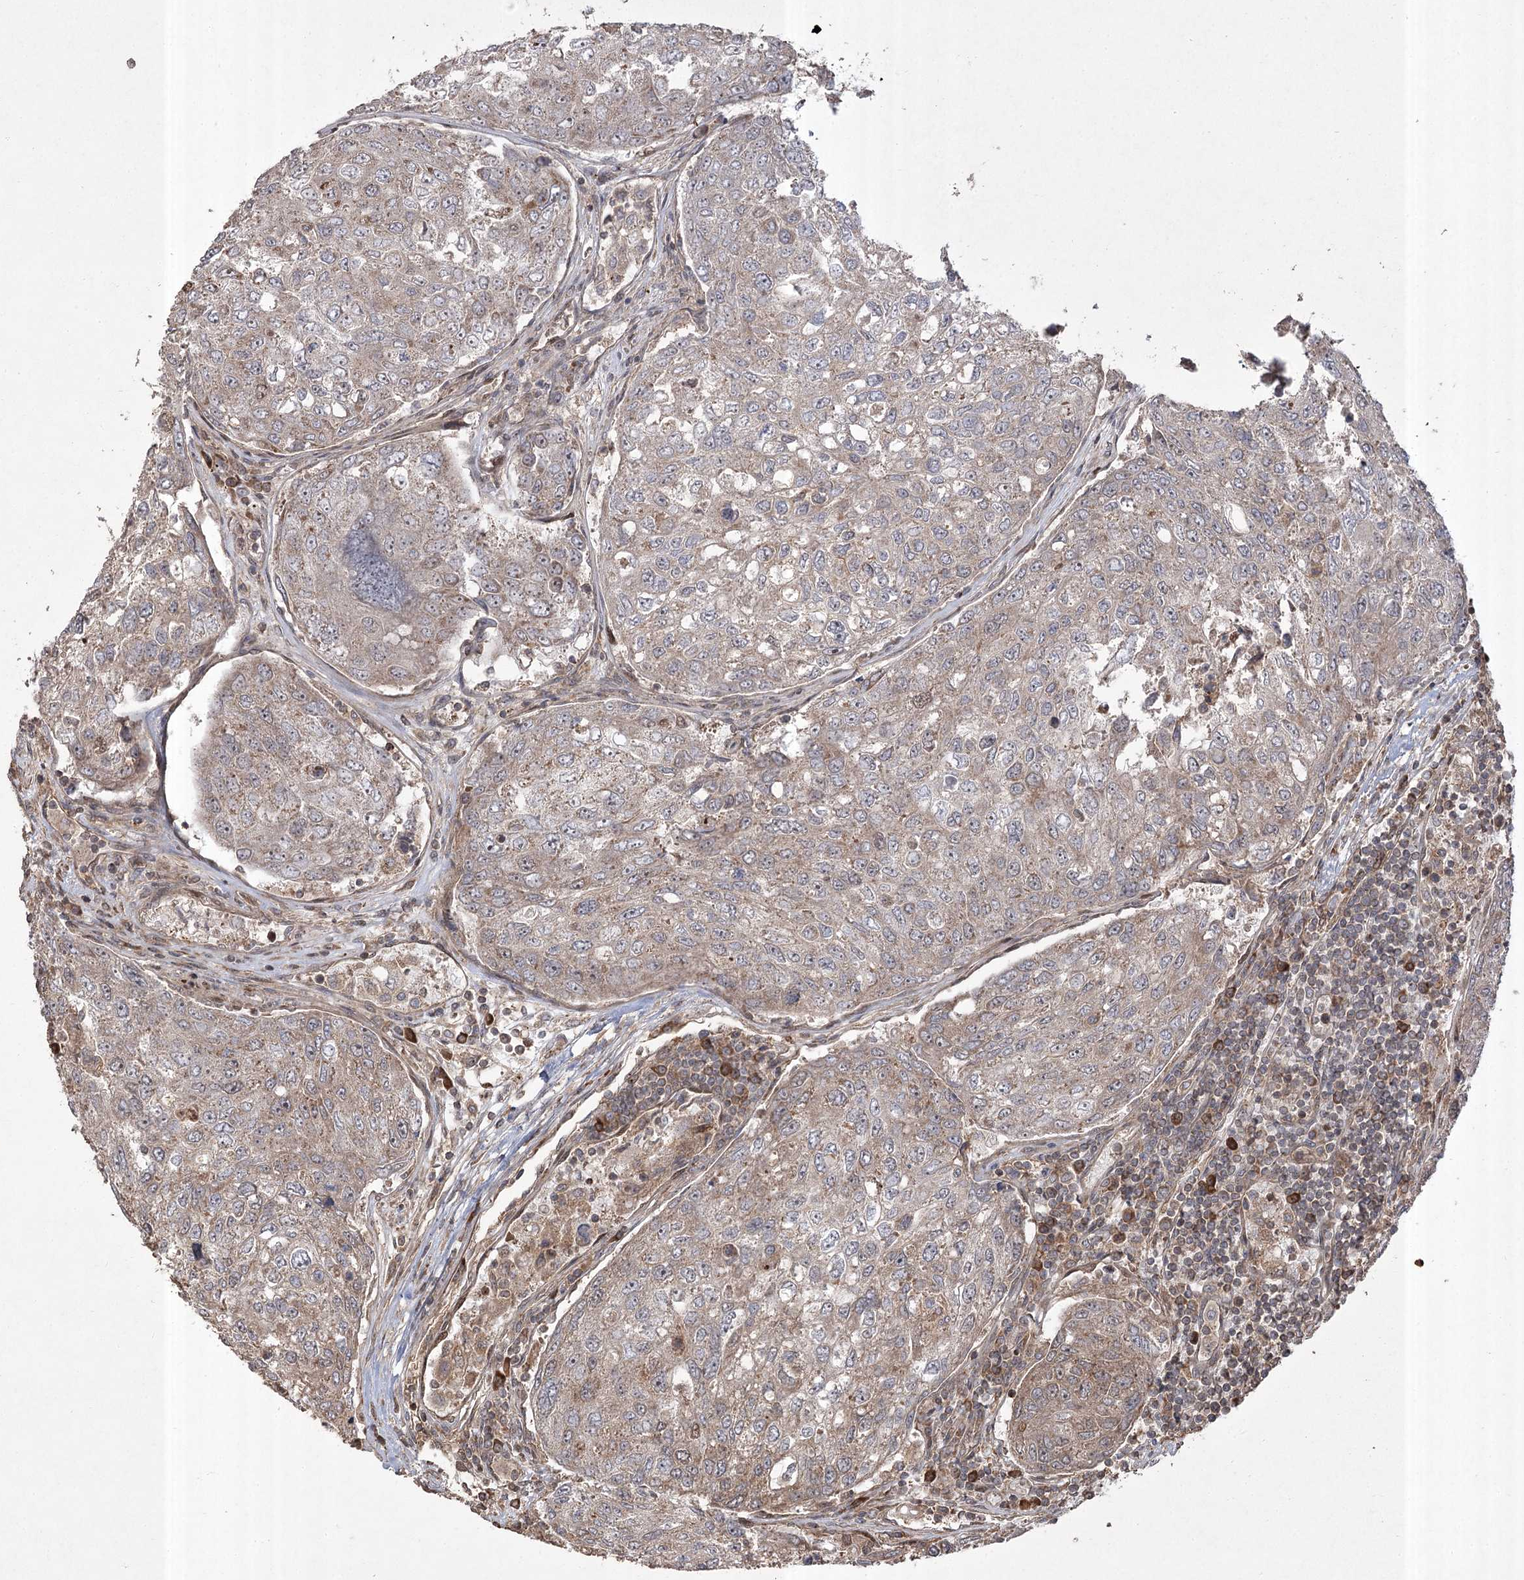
{"staining": {"intensity": "moderate", "quantity": "<25%", "location": "cytoplasmic/membranous,nuclear"}, "tissue": "urothelial cancer", "cell_type": "Tumor cells", "image_type": "cancer", "snomed": [{"axis": "morphology", "description": "Urothelial carcinoma, High grade"}, {"axis": "topography", "description": "Lymph node"}, {"axis": "topography", "description": "Urinary bladder"}], "caption": "Urothelial cancer stained for a protein (brown) demonstrates moderate cytoplasmic/membranous and nuclear positive positivity in about <25% of tumor cells.", "gene": "CPLANE1", "patient": {"sex": "male", "age": 51}}